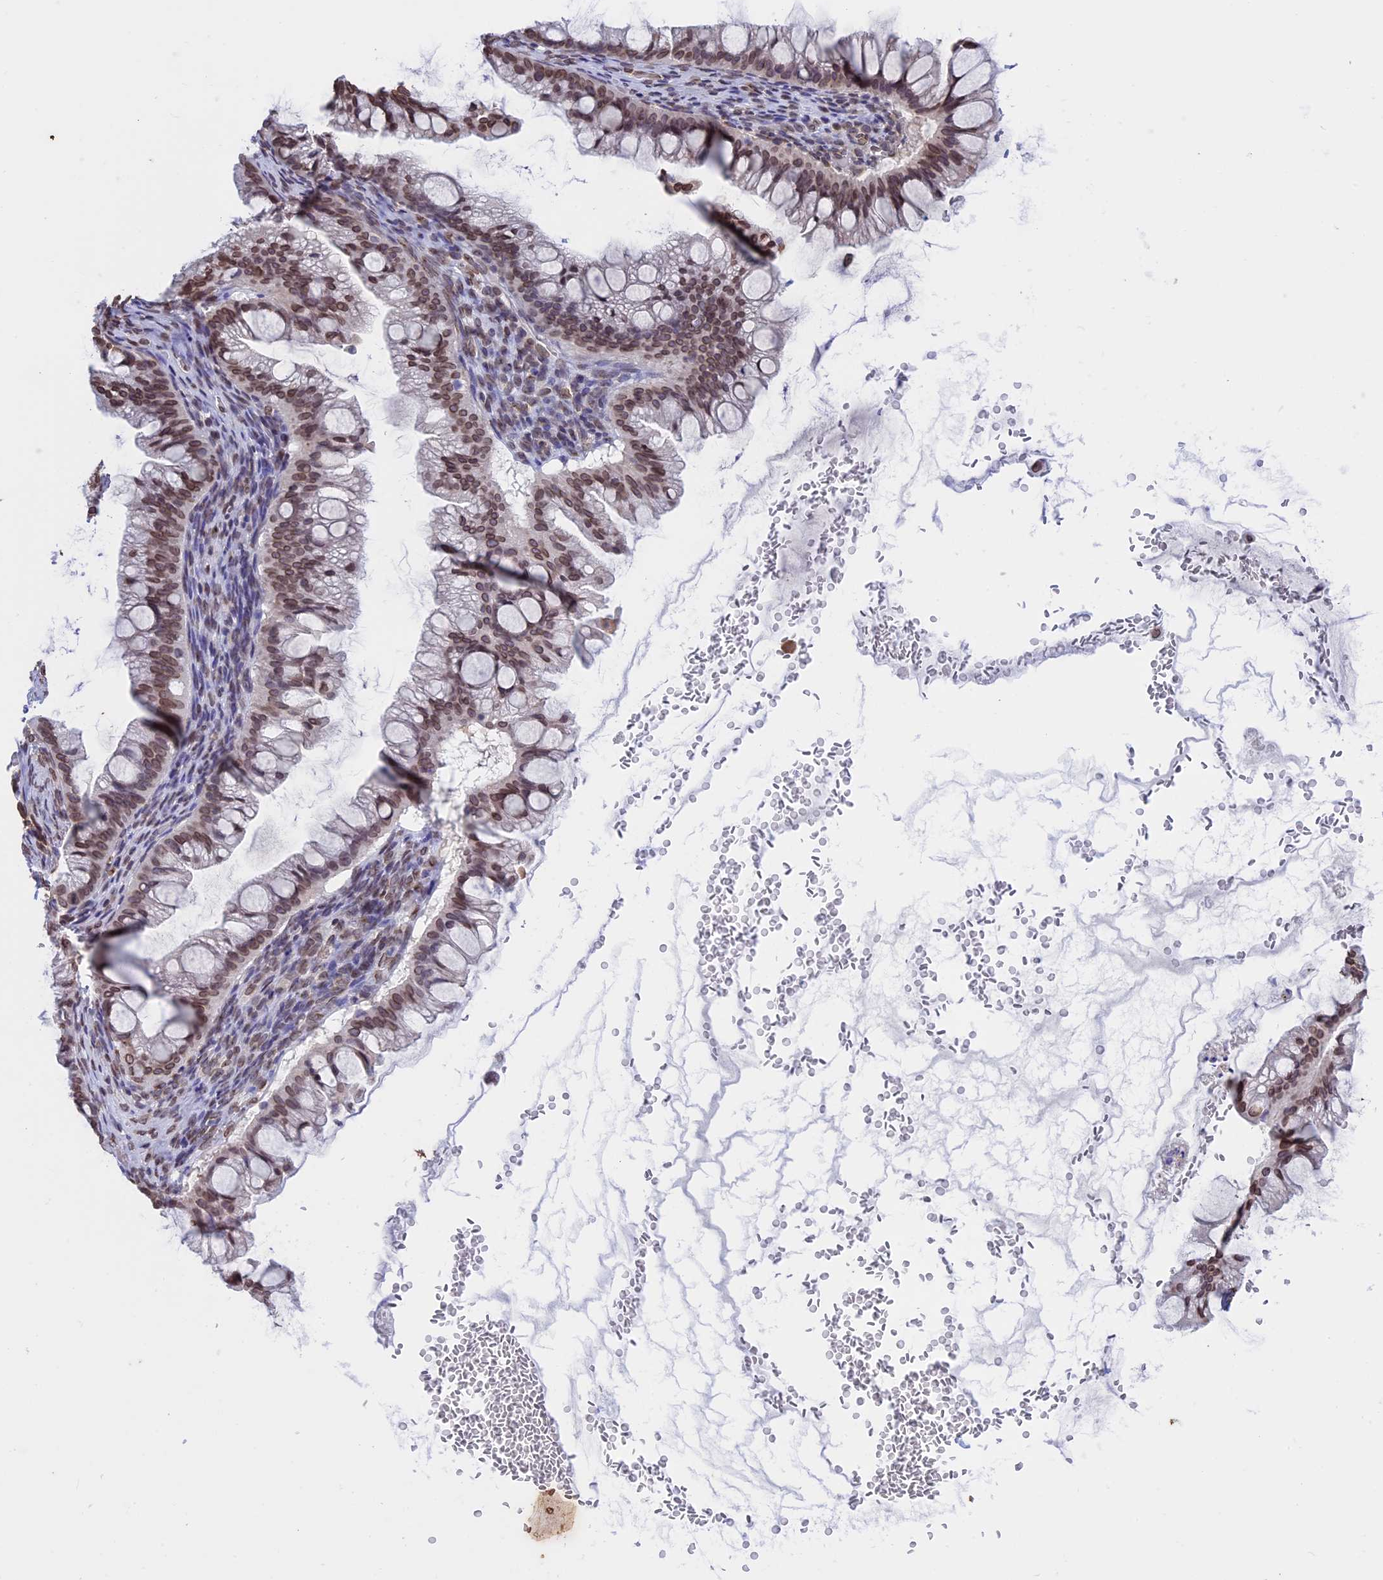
{"staining": {"intensity": "moderate", "quantity": ">75%", "location": "cytoplasmic/membranous,nuclear"}, "tissue": "ovarian cancer", "cell_type": "Tumor cells", "image_type": "cancer", "snomed": [{"axis": "morphology", "description": "Cystadenocarcinoma, mucinous, NOS"}, {"axis": "topography", "description": "Ovary"}], "caption": "Immunohistochemistry (IHC) of human ovarian cancer (mucinous cystadenocarcinoma) reveals medium levels of moderate cytoplasmic/membranous and nuclear positivity in about >75% of tumor cells.", "gene": "TMPRSS7", "patient": {"sex": "female", "age": 73}}